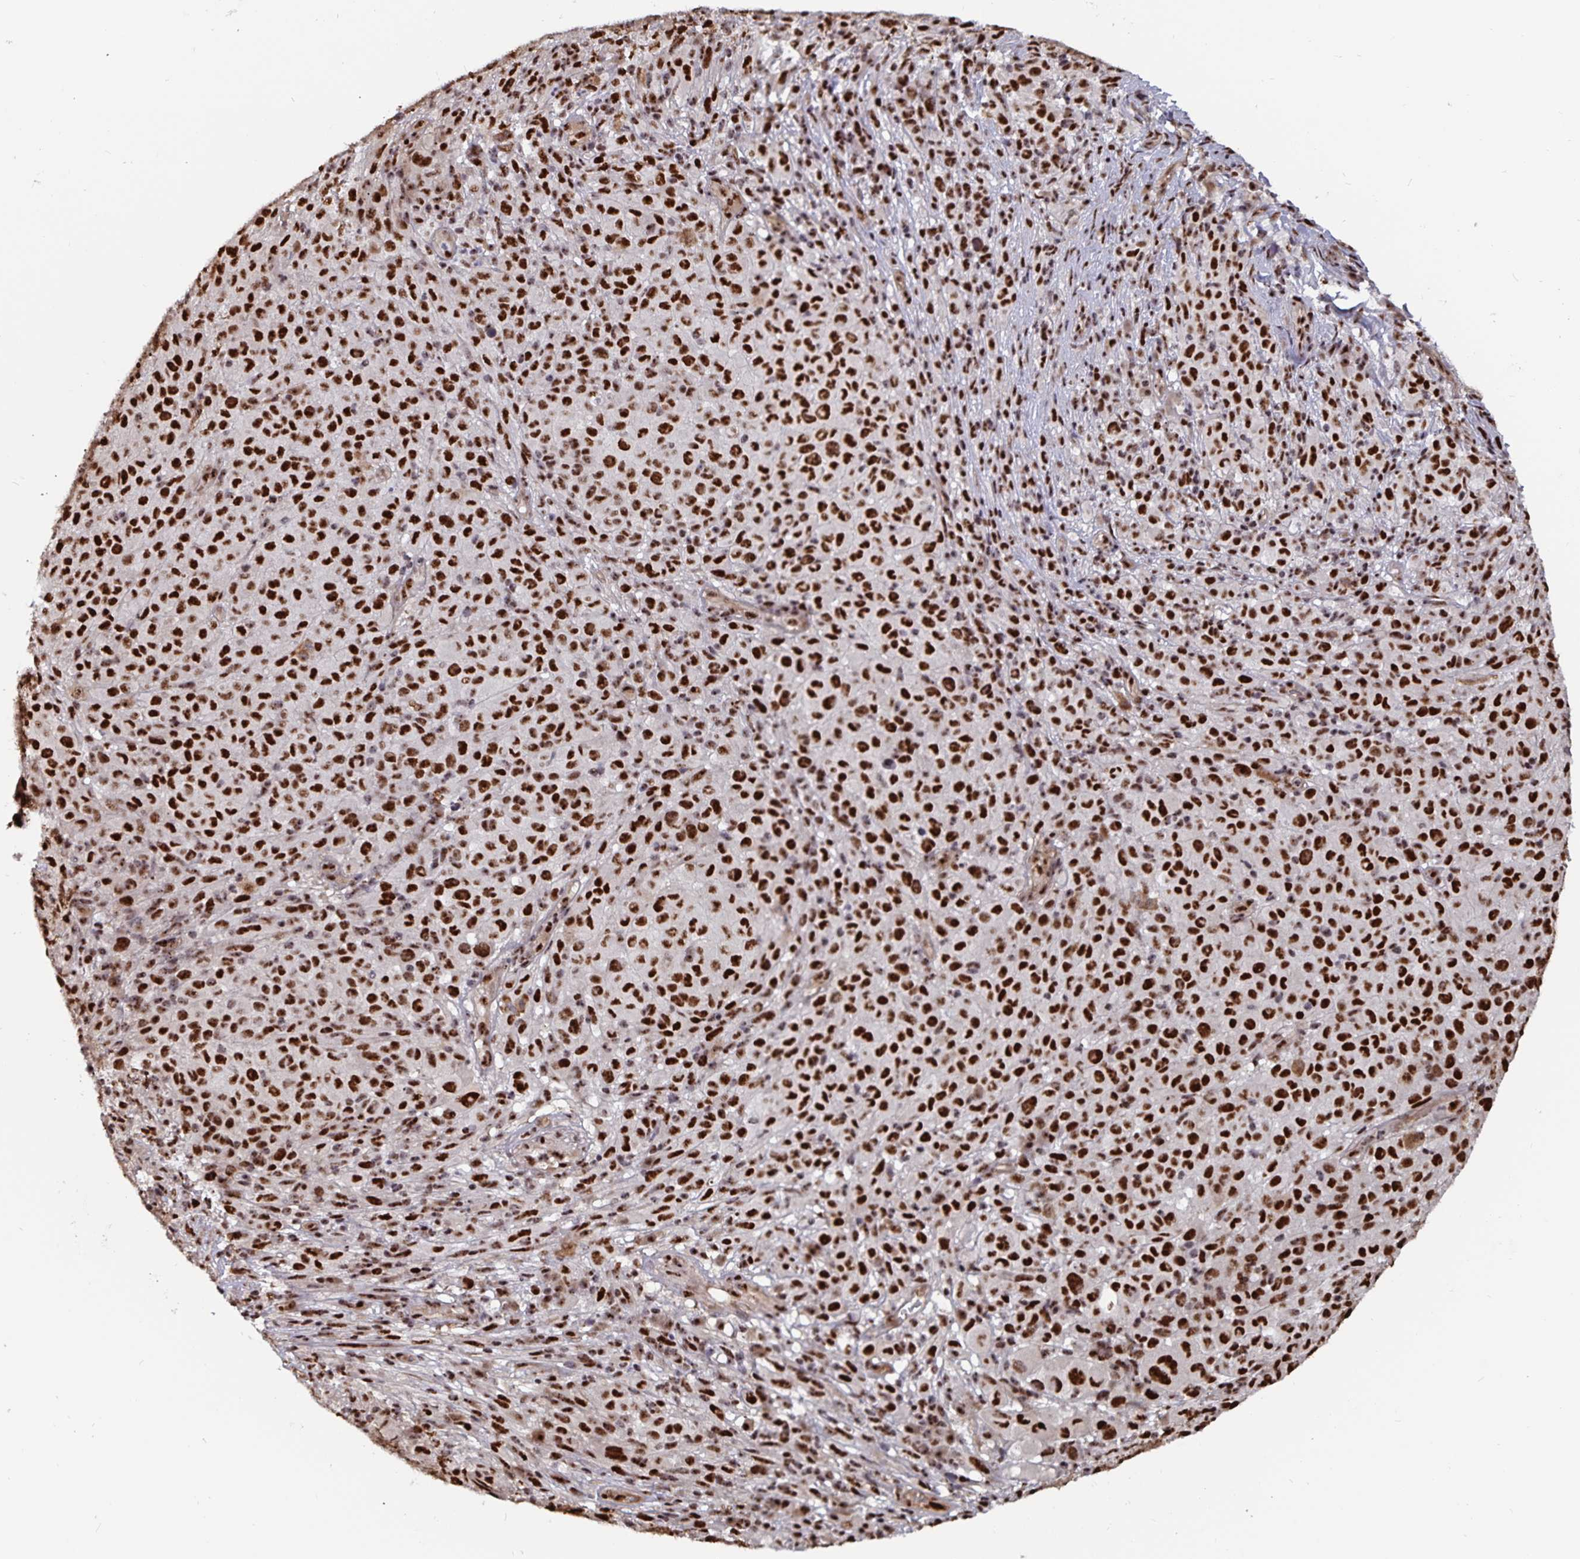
{"staining": {"intensity": "strong", "quantity": ">75%", "location": "nuclear"}, "tissue": "melanoma", "cell_type": "Tumor cells", "image_type": "cancer", "snomed": [{"axis": "morphology", "description": "Malignant melanoma, NOS"}, {"axis": "topography", "description": "Skin"}], "caption": "Tumor cells demonstrate high levels of strong nuclear positivity in approximately >75% of cells in human malignant melanoma.", "gene": "LAS1L", "patient": {"sex": "male", "age": 73}}